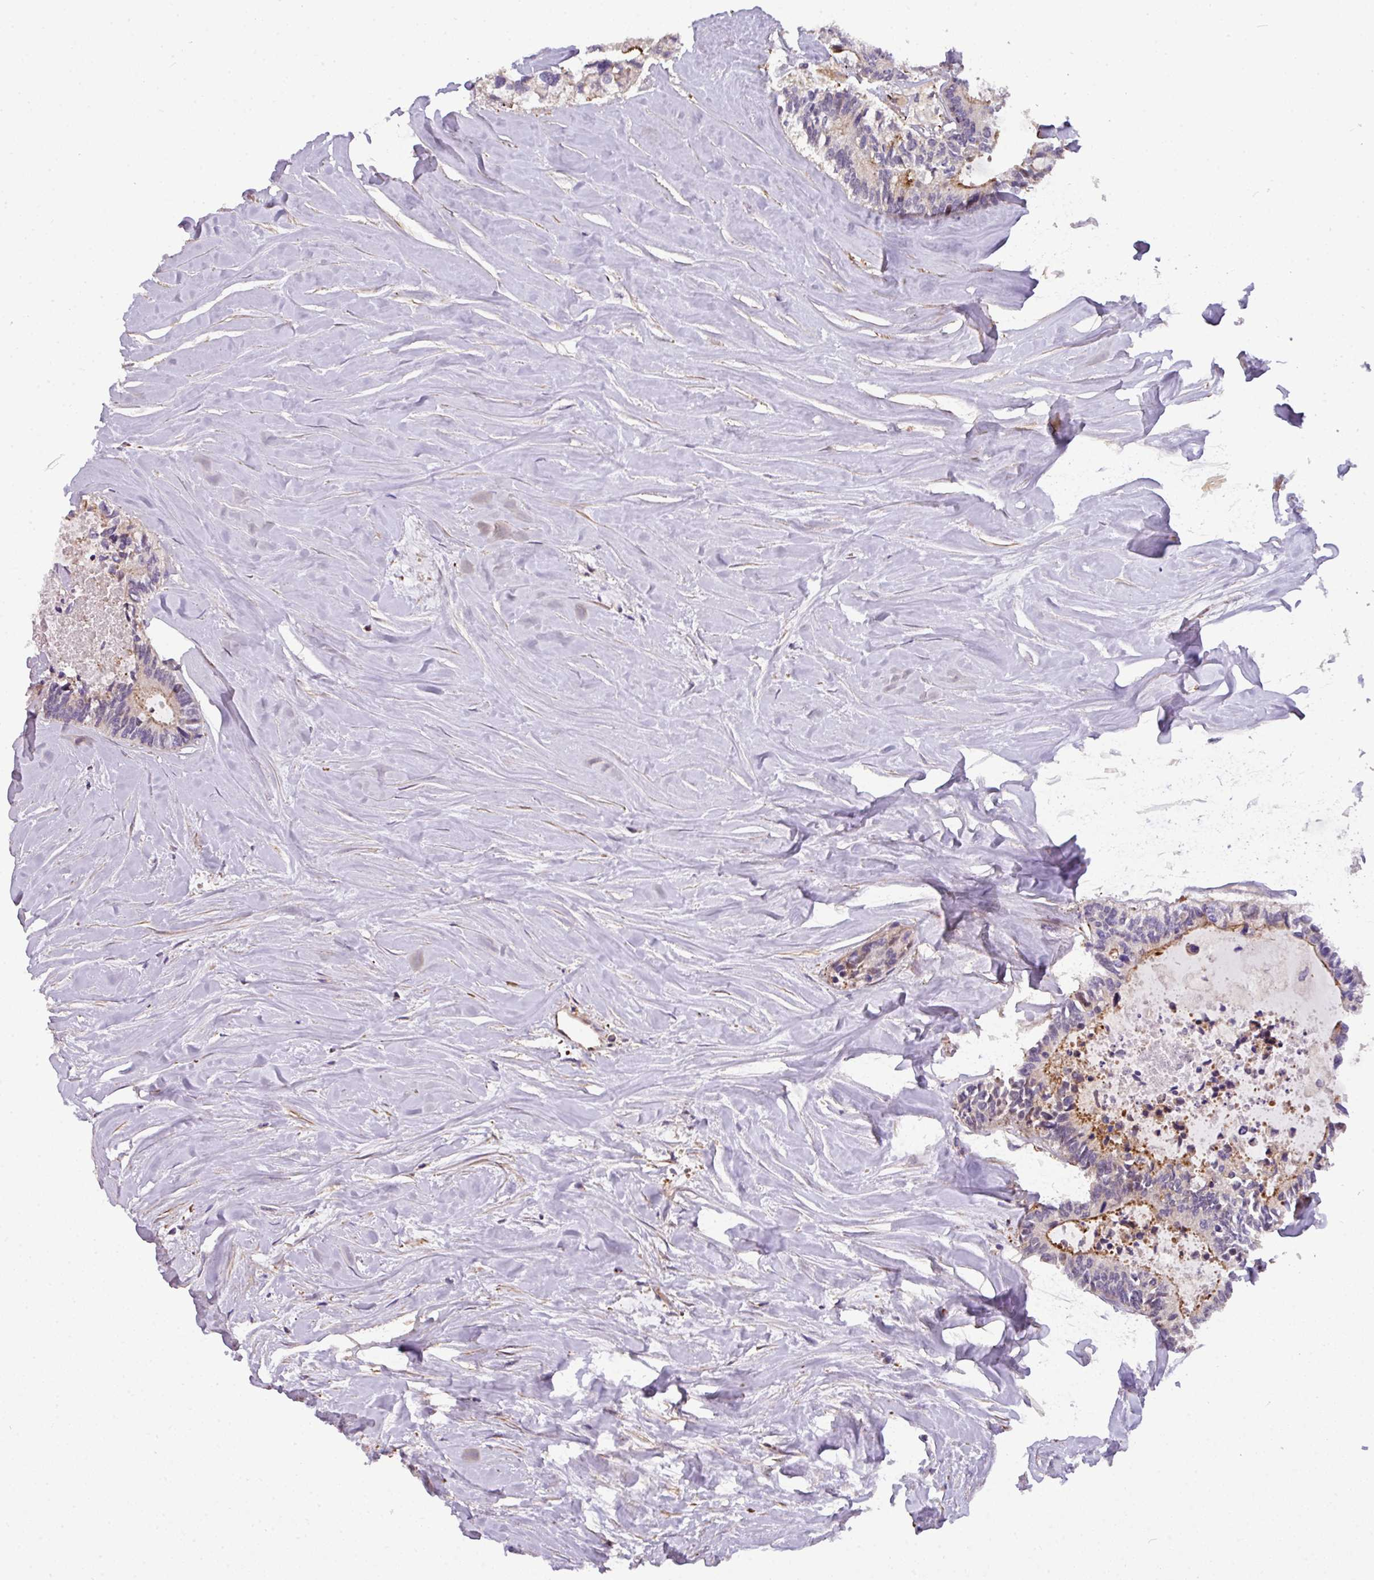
{"staining": {"intensity": "moderate", "quantity": "<25%", "location": "cytoplasmic/membranous"}, "tissue": "colorectal cancer", "cell_type": "Tumor cells", "image_type": "cancer", "snomed": [{"axis": "morphology", "description": "Adenocarcinoma, NOS"}, {"axis": "topography", "description": "Colon"}, {"axis": "topography", "description": "Rectum"}], "caption": "About <25% of tumor cells in human colorectal cancer (adenocarcinoma) show moderate cytoplasmic/membranous protein expression as visualized by brown immunohistochemical staining.", "gene": "CASS4", "patient": {"sex": "male", "age": 57}}